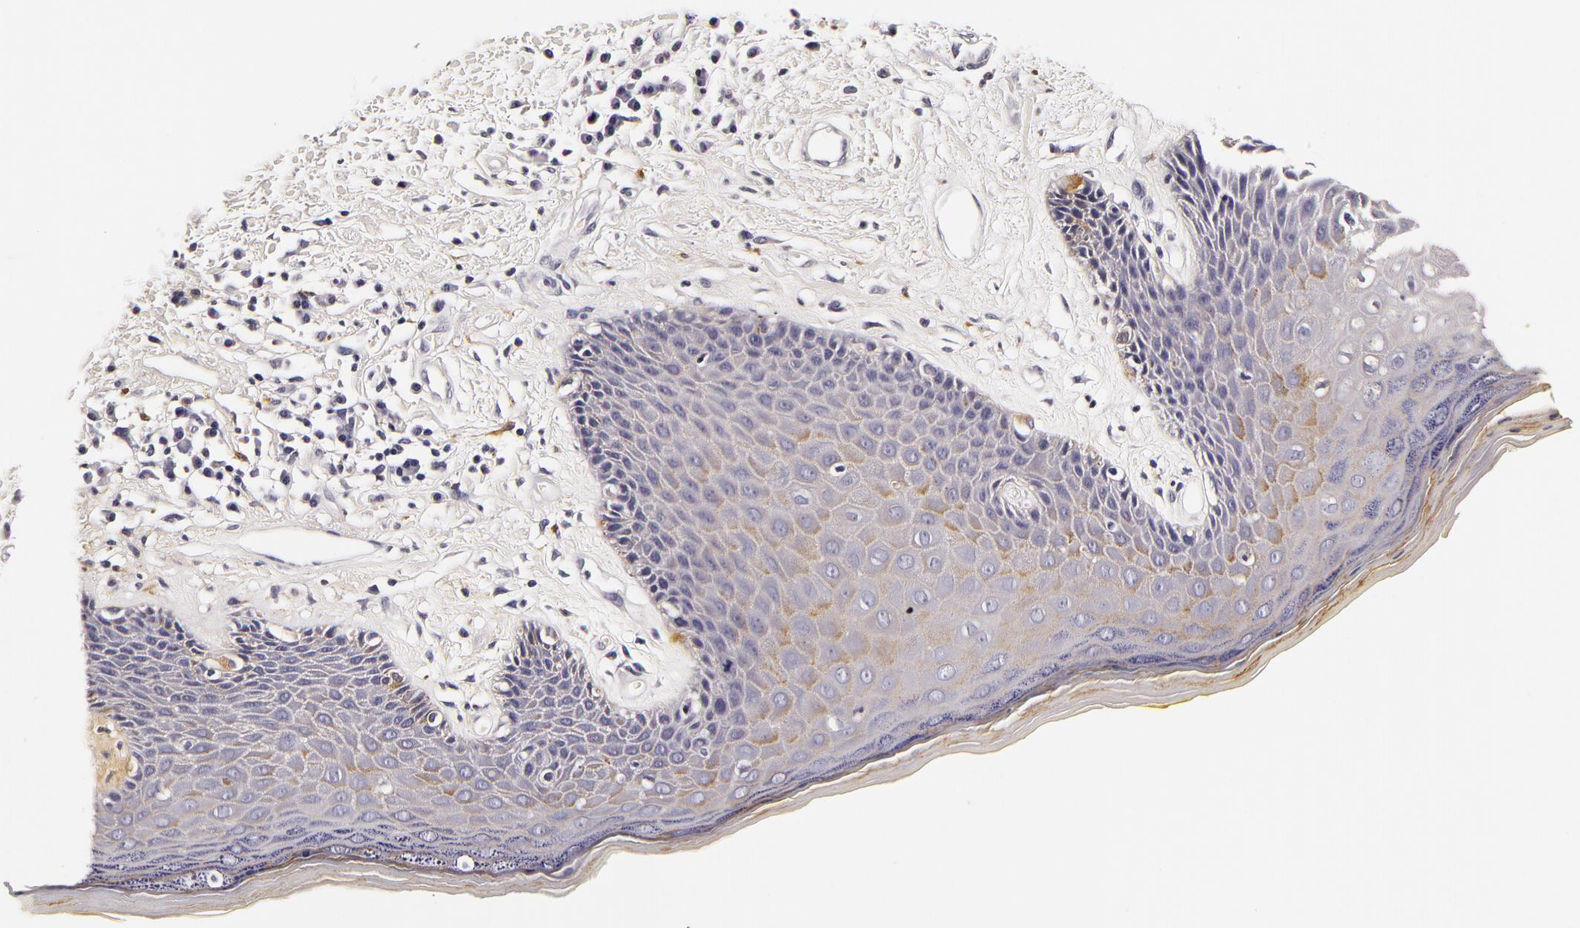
{"staining": {"intensity": "negative", "quantity": "none", "location": "none"}, "tissue": "skin", "cell_type": "Epidermal cells", "image_type": "normal", "snomed": [{"axis": "morphology", "description": "Normal tissue, NOS"}, {"axis": "topography", "description": "Skin"}, {"axis": "topography", "description": "Anal"}], "caption": "There is no significant expression in epidermal cells of skin.", "gene": "LGALS3BP", "patient": {"sex": "male", "age": 61}}